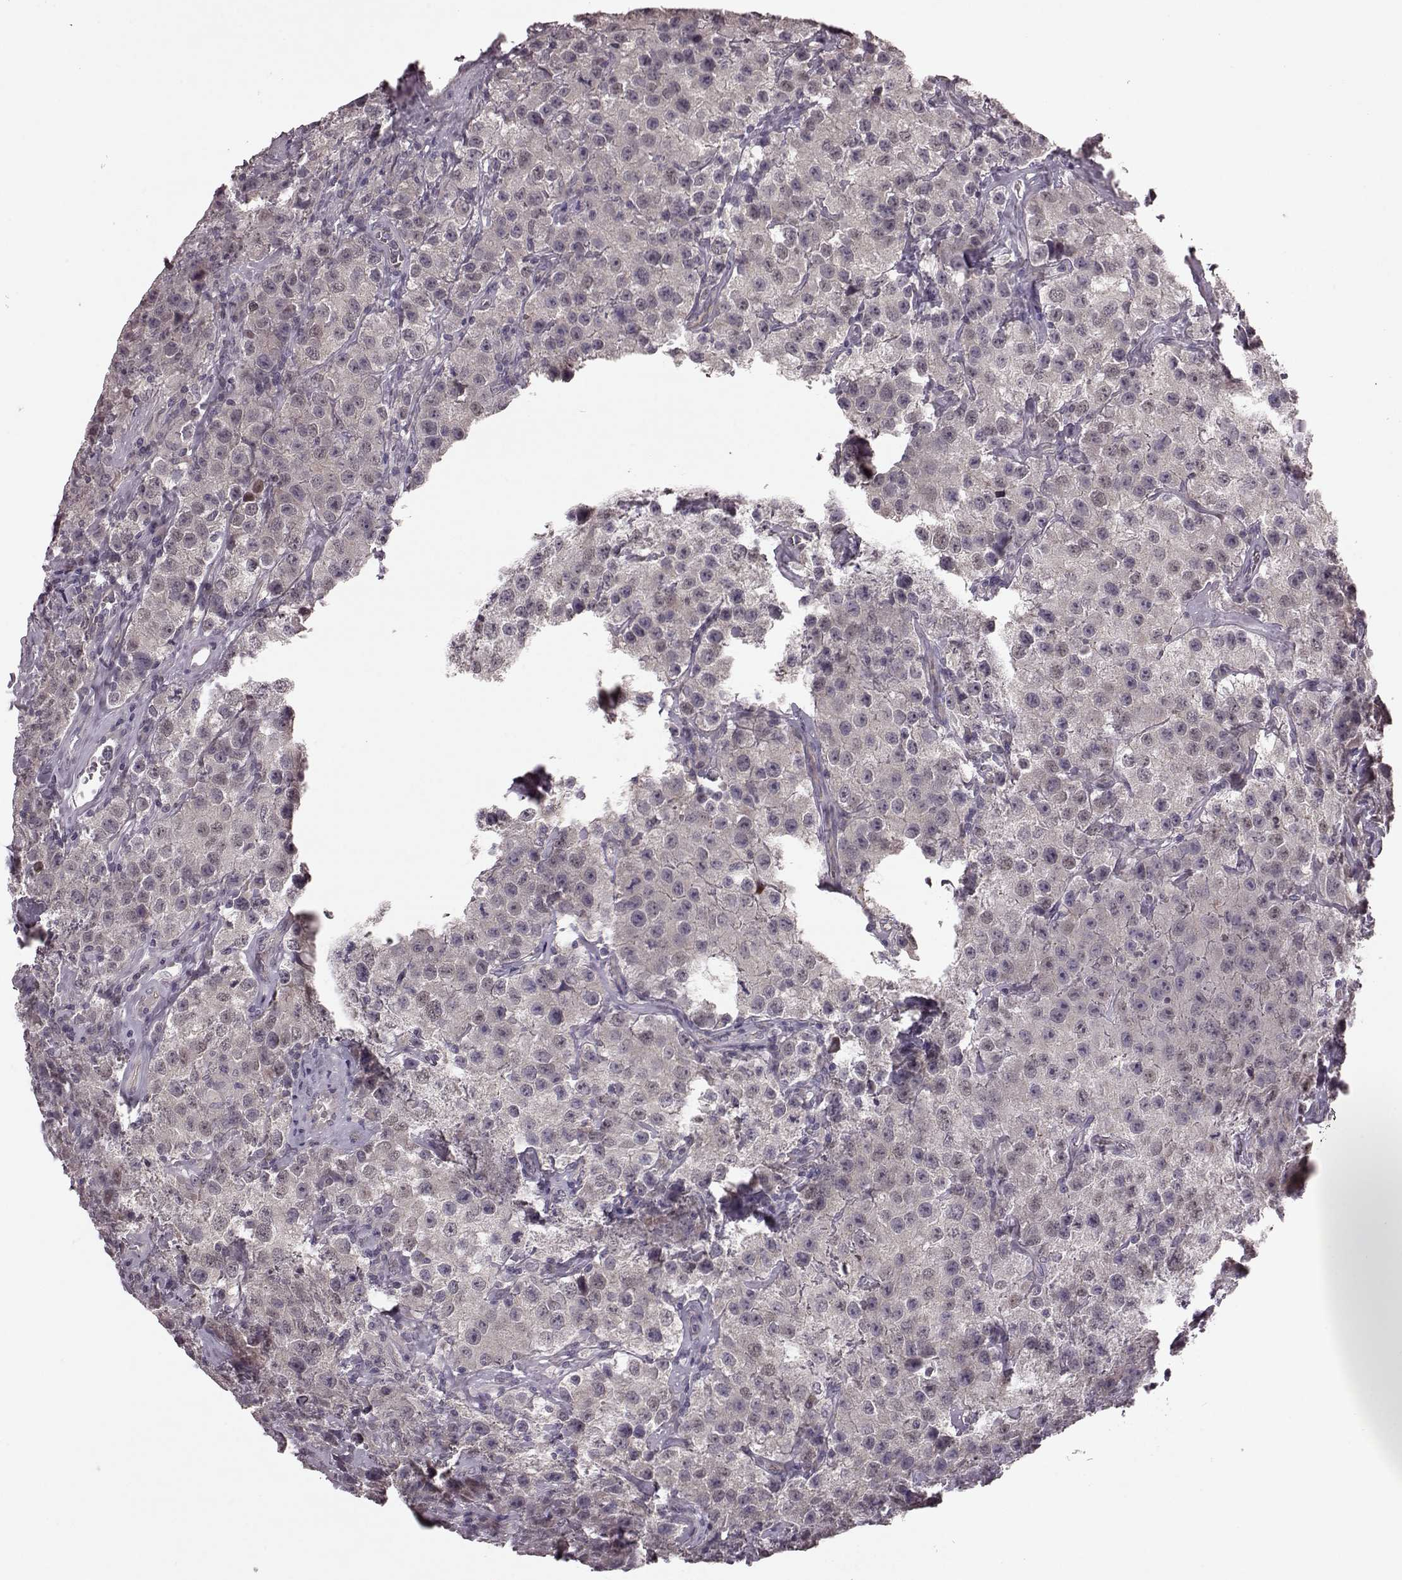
{"staining": {"intensity": "negative", "quantity": "none", "location": "none"}, "tissue": "testis cancer", "cell_type": "Tumor cells", "image_type": "cancer", "snomed": [{"axis": "morphology", "description": "Seminoma, NOS"}, {"axis": "topography", "description": "Testis"}], "caption": "Immunohistochemical staining of human testis cancer (seminoma) demonstrates no significant expression in tumor cells. (Immunohistochemistry, brightfield microscopy, high magnification).", "gene": "SLC52A3", "patient": {"sex": "male", "age": 52}}